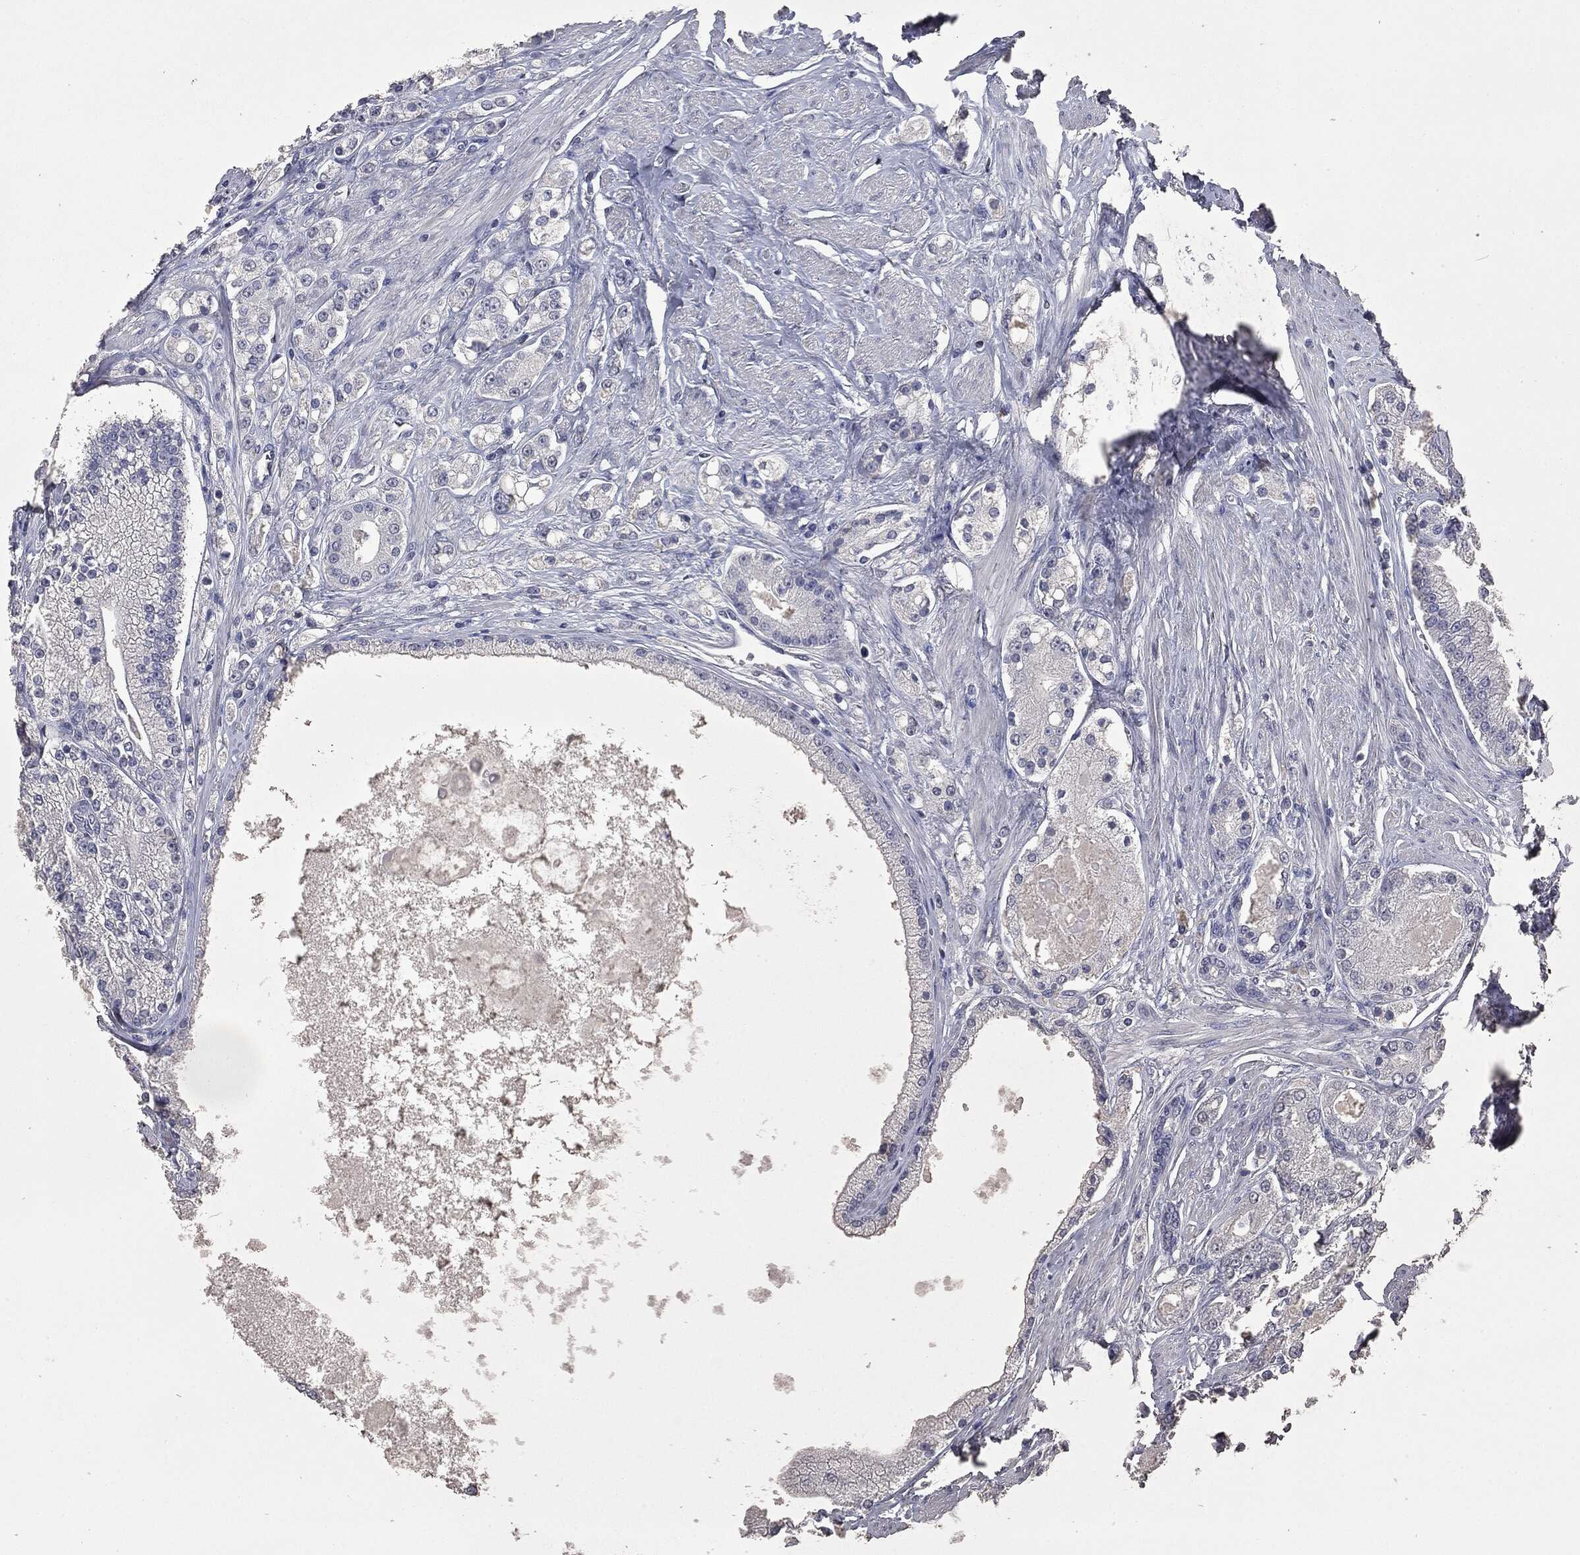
{"staining": {"intensity": "negative", "quantity": "none", "location": "none"}, "tissue": "prostate cancer", "cell_type": "Tumor cells", "image_type": "cancer", "snomed": [{"axis": "morphology", "description": "Adenocarcinoma, NOS"}, {"axis": "topography", "description": "Prostate and seminal vesicle, NOS"}, {"axis": "topography", "description": "Prostate"}], "caption": "An immunohistochemistry (IHC) micrograph of prostate cancer is shown. There is no staining in tumor cells of prostate cancer.", "gene": "ATP2A1", "patient": {"sex": "male", "age": 67}}